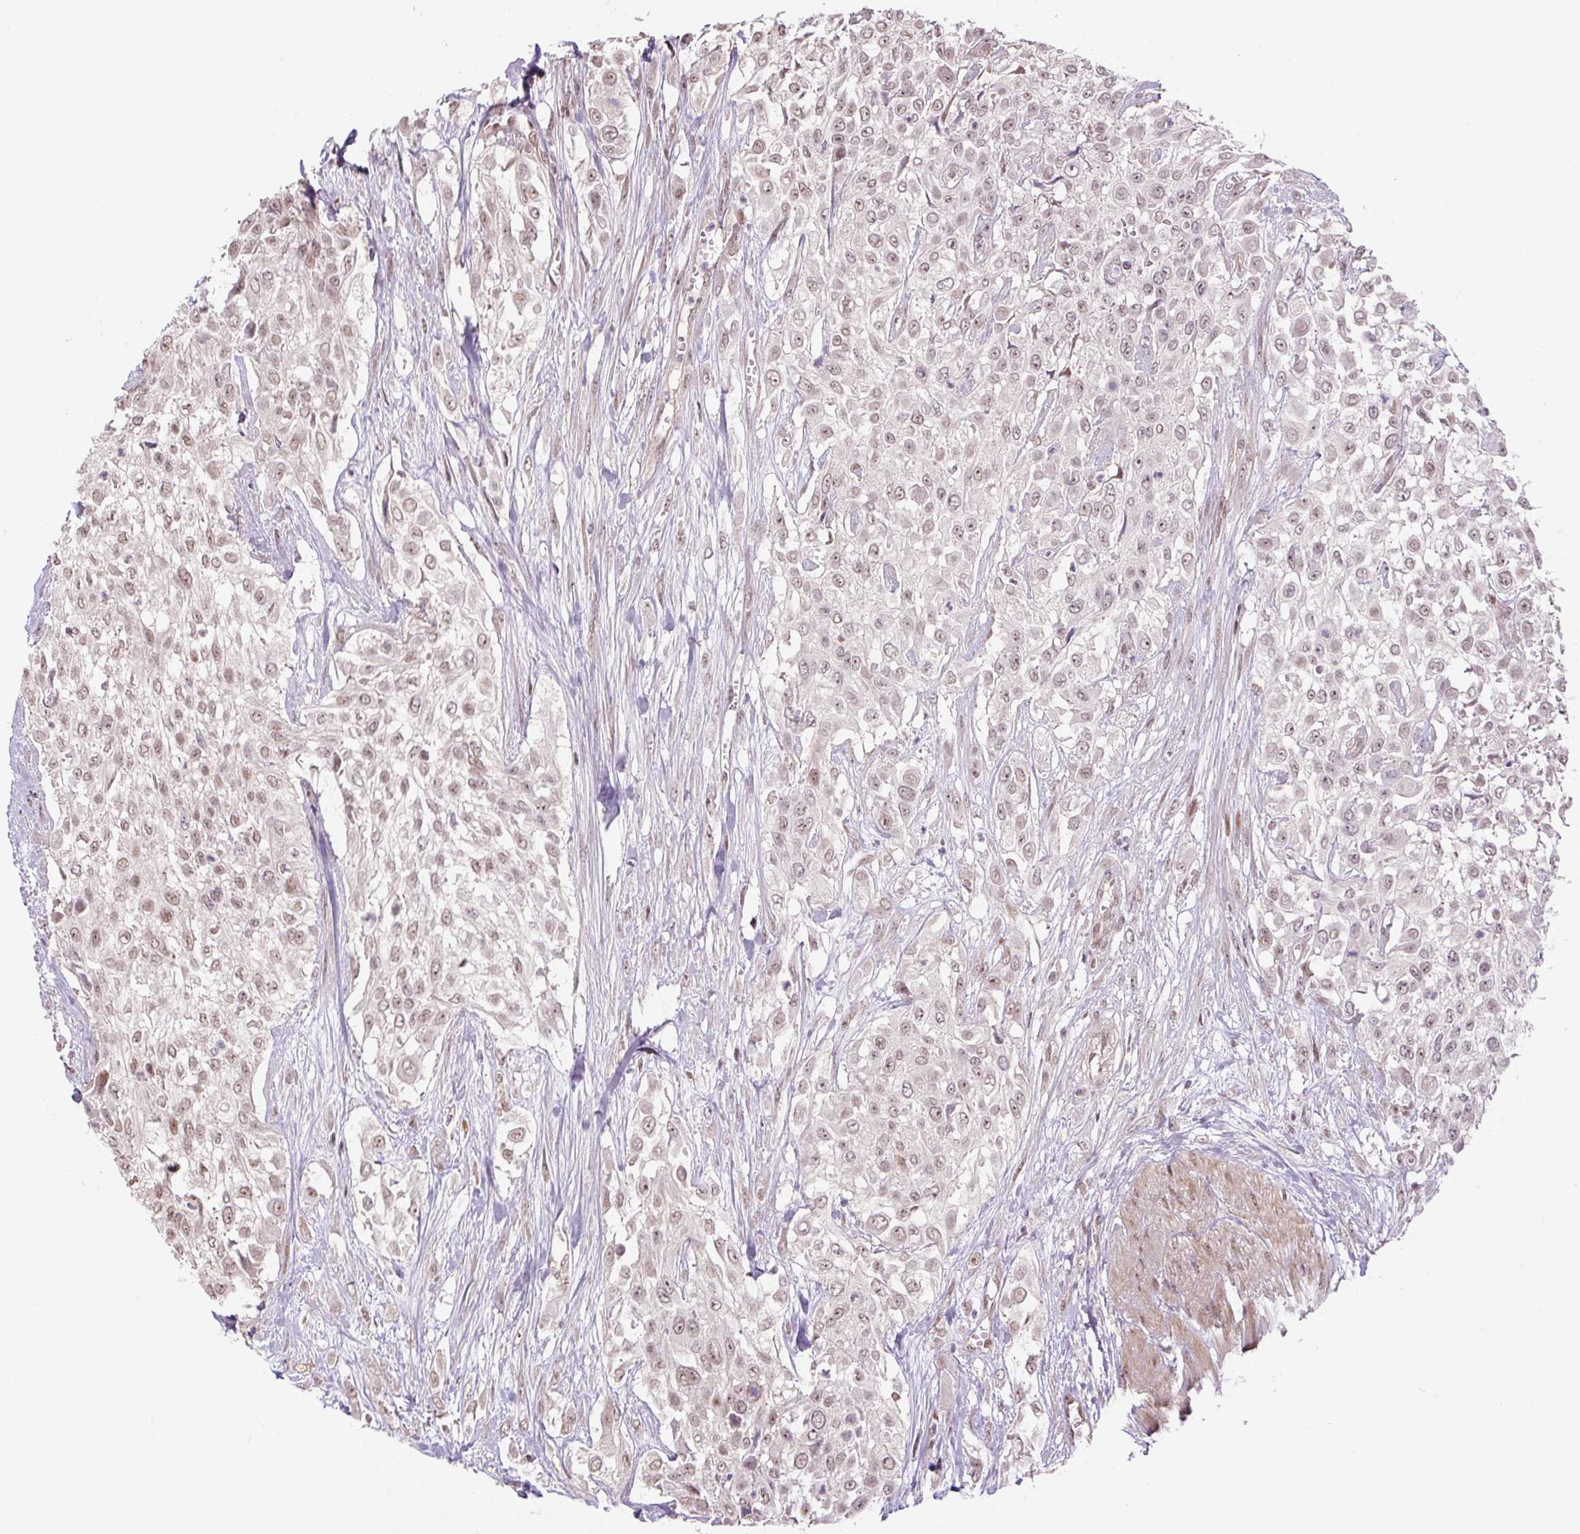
{"staining": {"intensity": "moderate", "quantity": ">75%", "location": "nuclear"}, "tissue": "urothelial cancer", "cell_type": "Tumor cells", "image_type": "cancer", "snomed": [{"axis": "morphology", "description": "Urothelial carcinoma, High grade"}, {"axis": "topography", "description": "Urinary bladder"}], "caption": "The photomicrograph shows immunohistochemical staining of urothelial cancer. There is moderate nuclear expression is present in approximately >75% of tumor cells.", "gene": "TCFL5", "patient": {"sex": "male", "age": 57}}